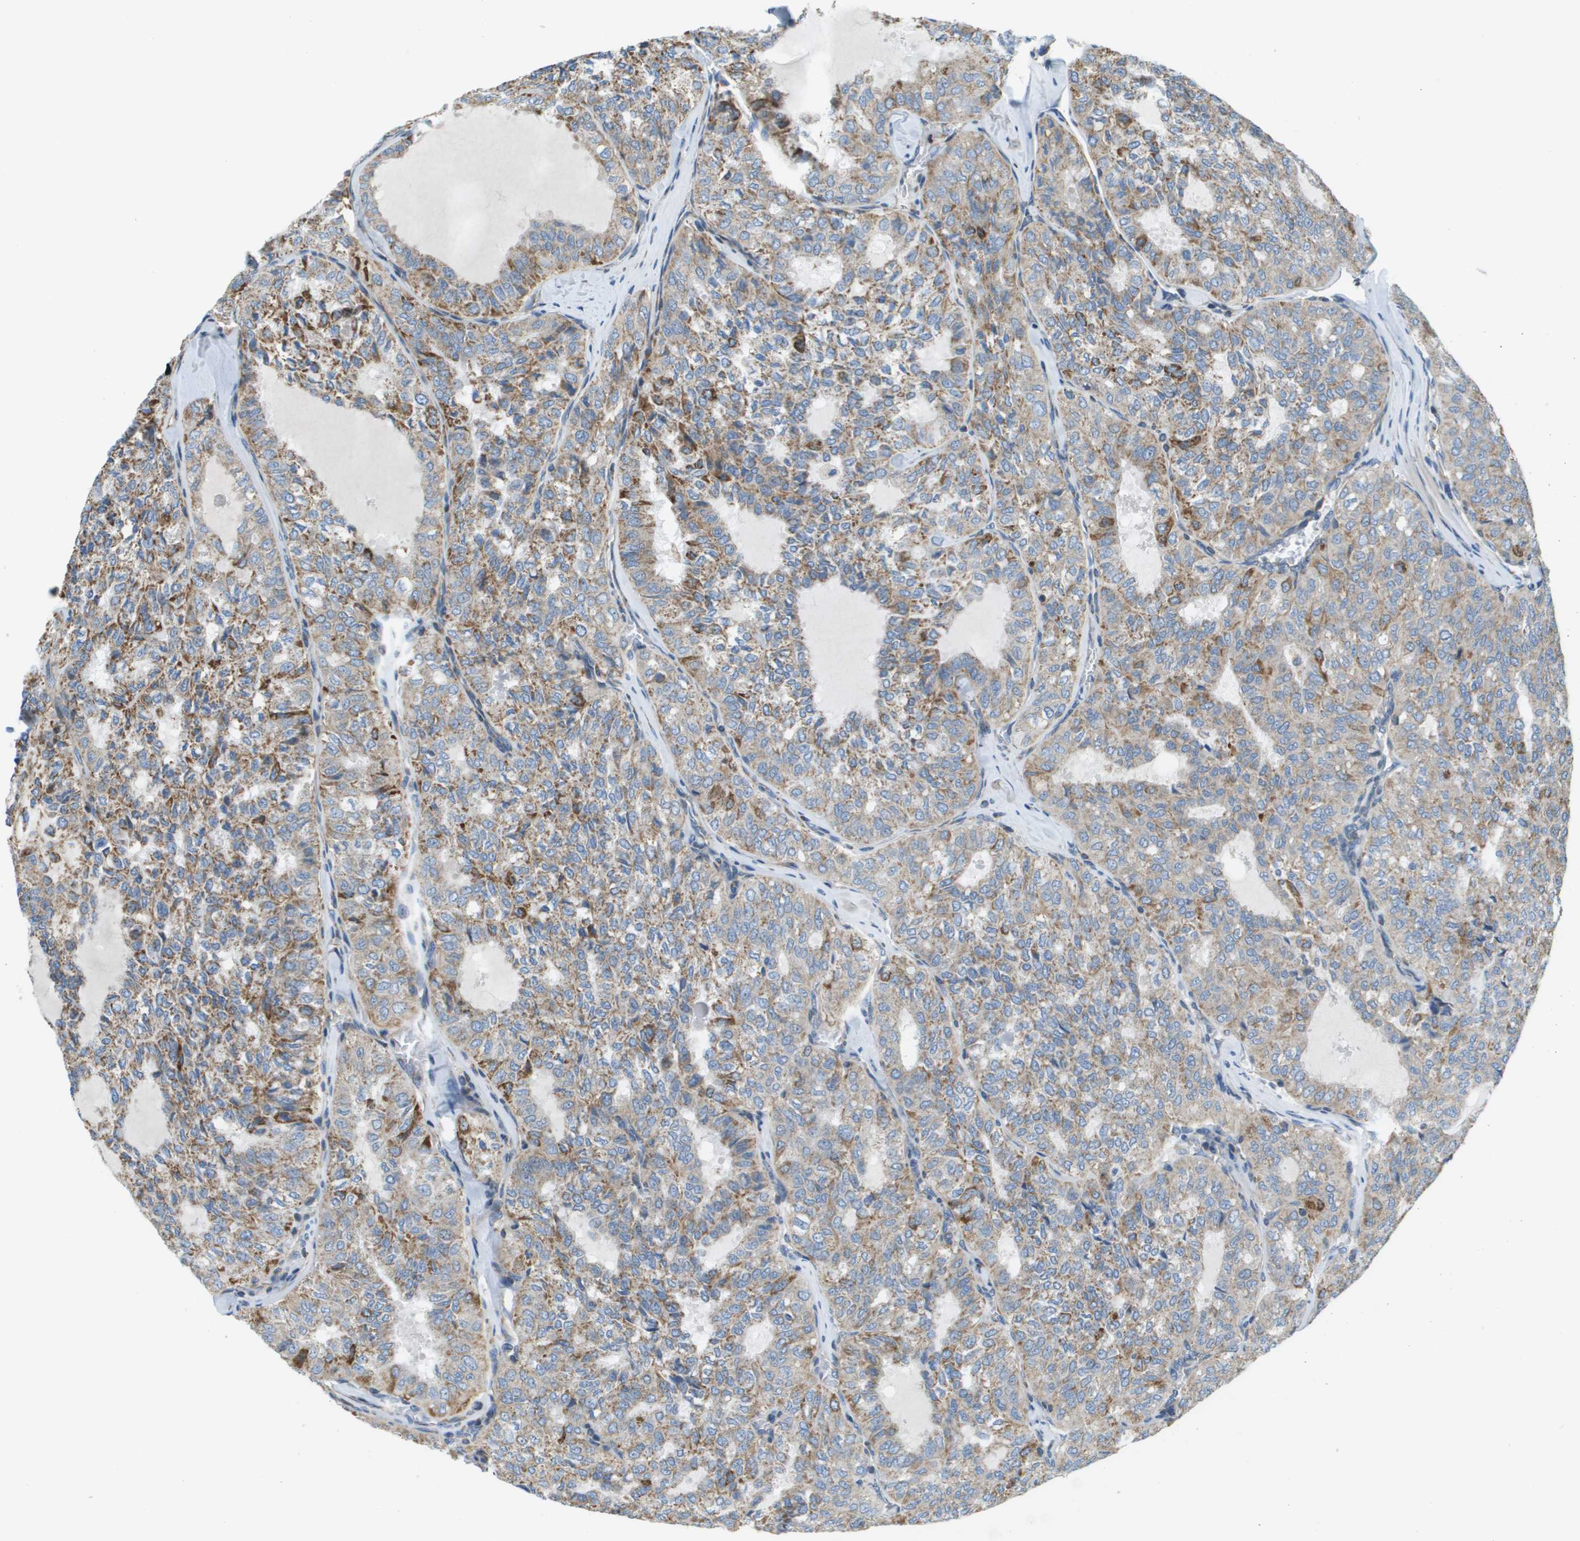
{"staining": {"intensity": "moderate", "quantity": ">75%", "location": "cytoplasmic/membranous"}, "tissue": "thyroid cancer", "cell_type": "Tumor cells", "image_type": "cancer", "snomed": [{"axis": "morphology", "description": "Follicular adenoma carcinoma, NOS"}, {"axis": "topography", "description": "Thyroid gland"}], "caption": "The immunohistochemical stain labels moderate cytoplasmic/membranous expression in tumor cells of thyroid follicular adenoma carcinoma tissue. Immunohistochemistry (ihc) stains the protein in brown and the nuclei are stained blue.", "gene": "TAOK3", "patient": {"sex": "male", "age": 75}}